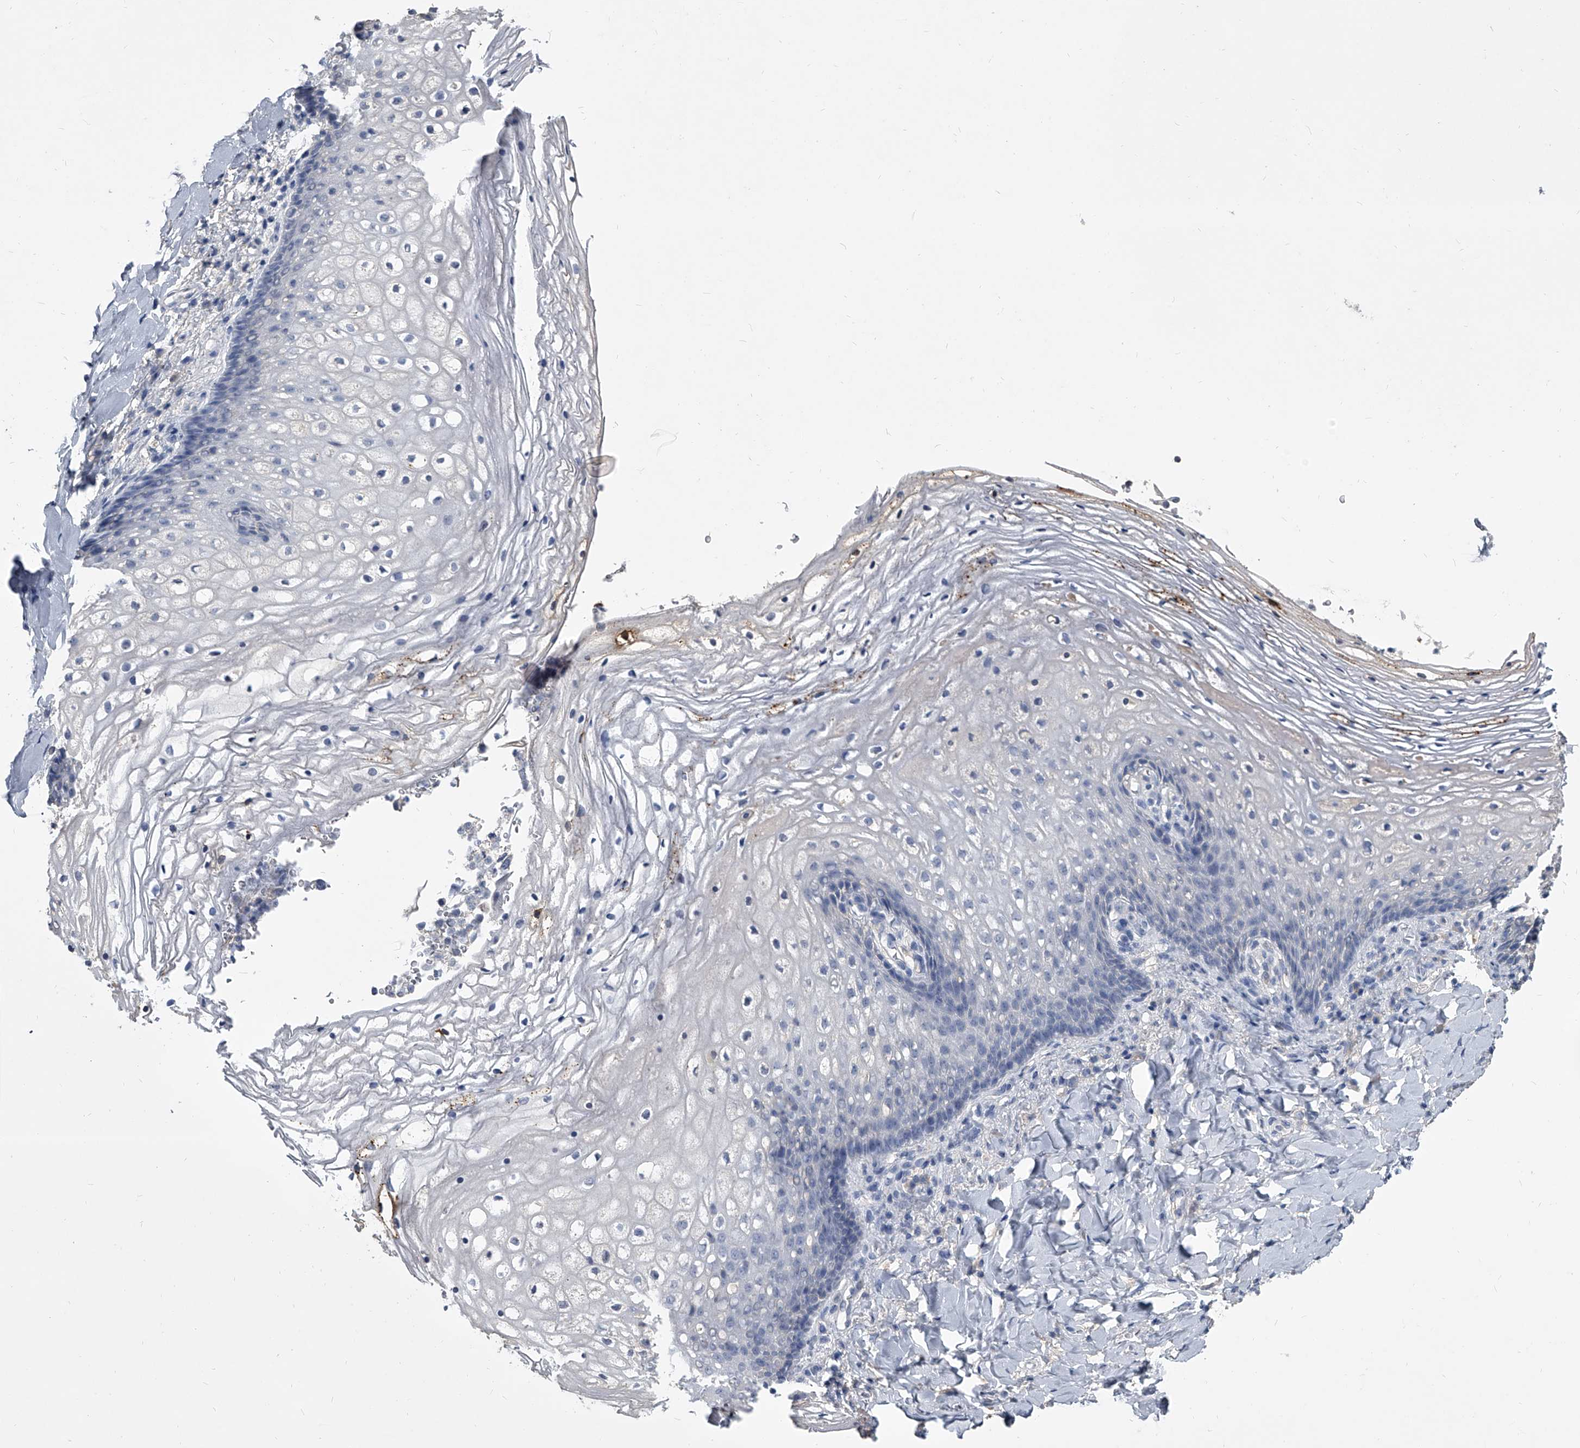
{"staining": {"intensity": "negative", "quantity": "none", "location": "none"}, "tissue": "vagina", "cell_type": "Squamous epithelial cells", "image_type": "normal", "snomed": [{"axis": "morphology", "description": "Normal tissue, NOS"}, {"axis": "topography", "description": "Vagina"}], "caption": "The micrograph exhibits no significant positivity in squamous epithelial cells of vagina.", "gene": "BCAS1", "patient": {"sex": "female", "age": 60}}